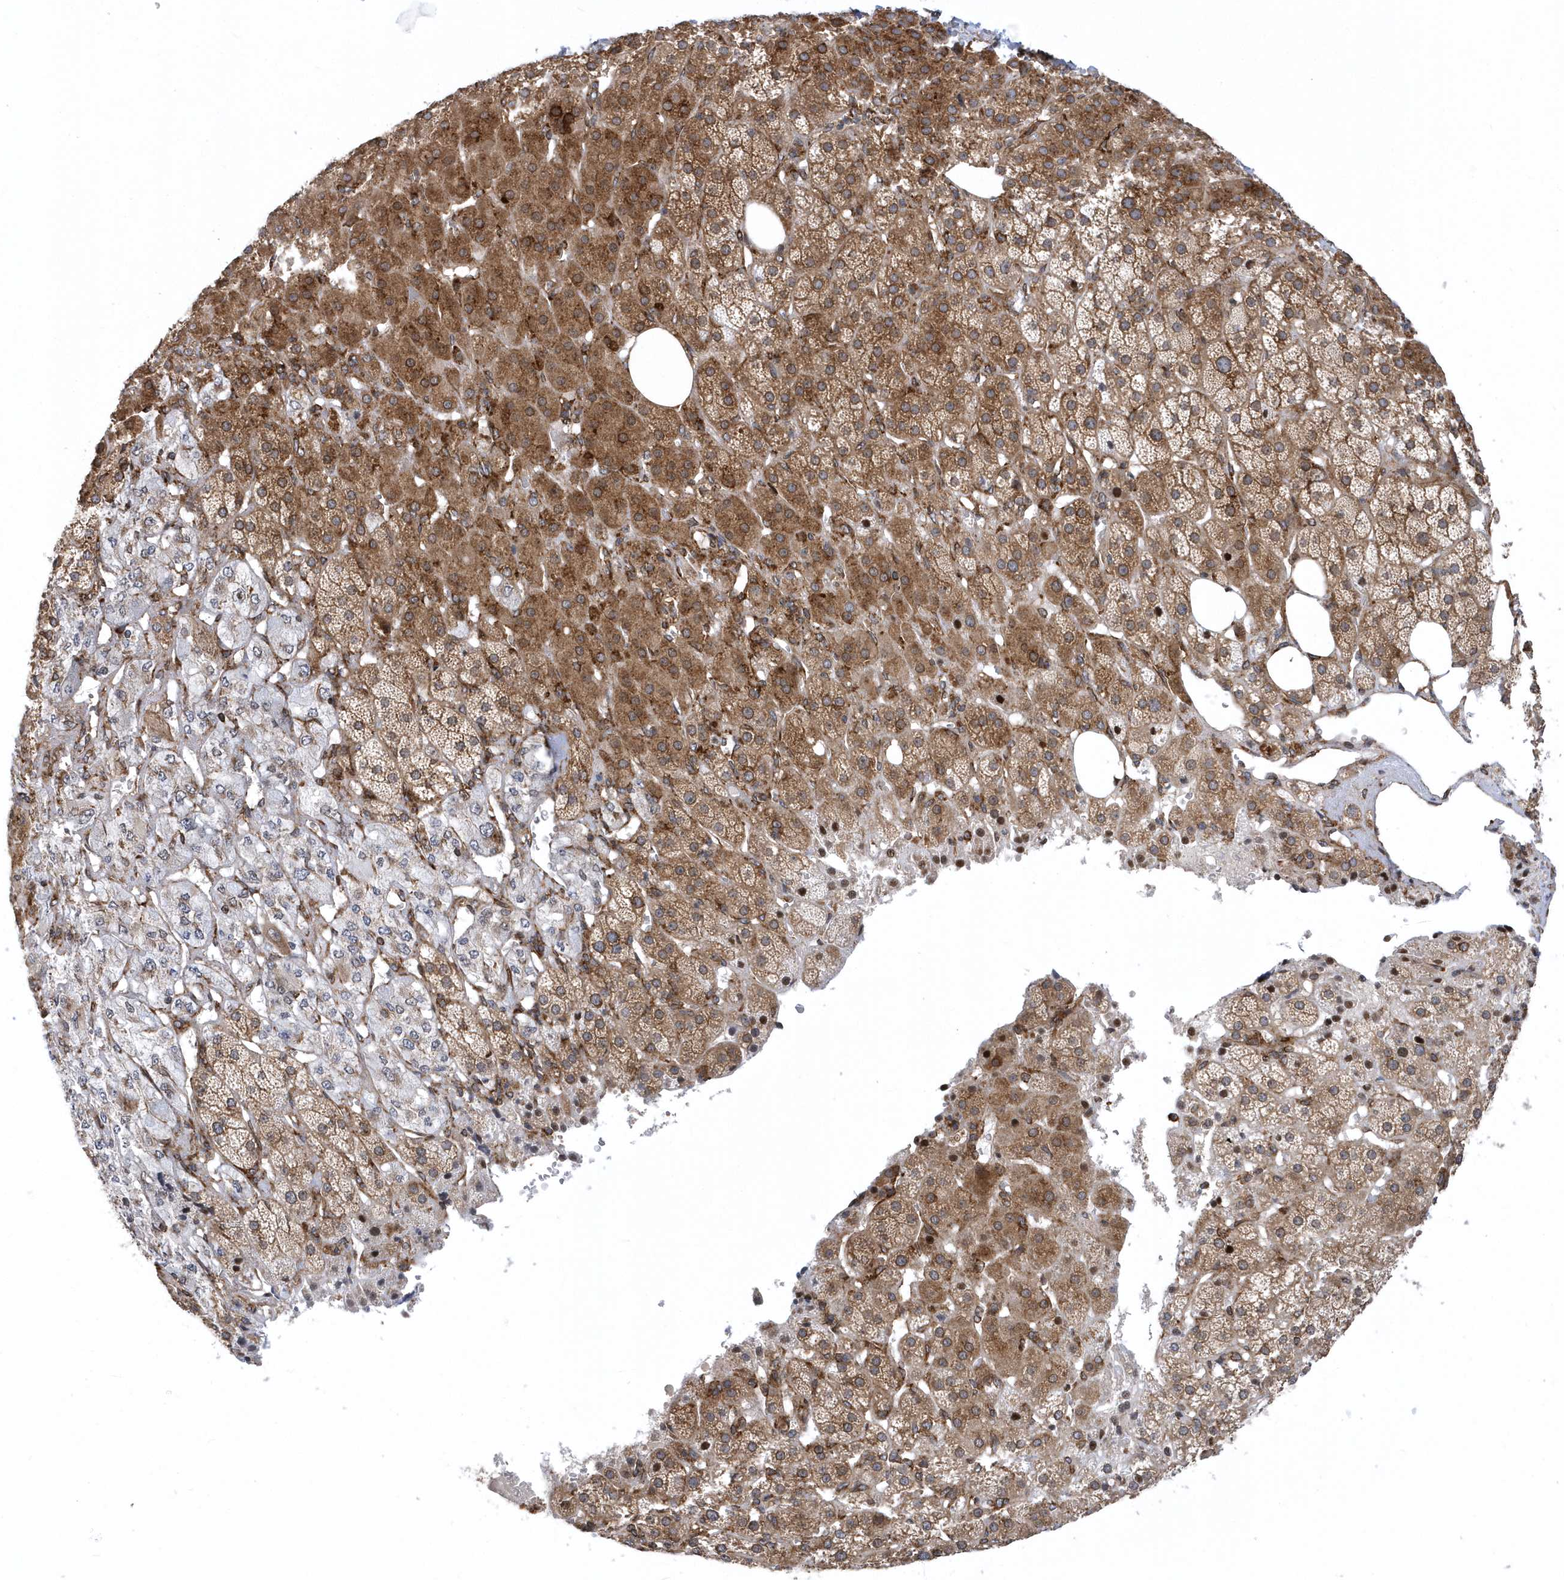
{"staining": {"intensity": "moderate", "quantity": "25%-75%", "location": "cytoplasmic/membranous,nuclear"}, "tissue": "adrenal gland", "cell_type": "Glandular cells", "image_type": "normal", "snomed": [{"axis": "morphology", "description": "Normal tissue, NOS"}, {"axis": "topography", "description": "Adrenal gland"}], "caption": "Brown immunohistochemical staining in normal adrenal gland exhibits moderate cytoplasmic/membranous,nuclear expression in about 25%-75% of glandular cells.", "gene": "PHF1", "patient": {"sex": "female", "age": 57}}